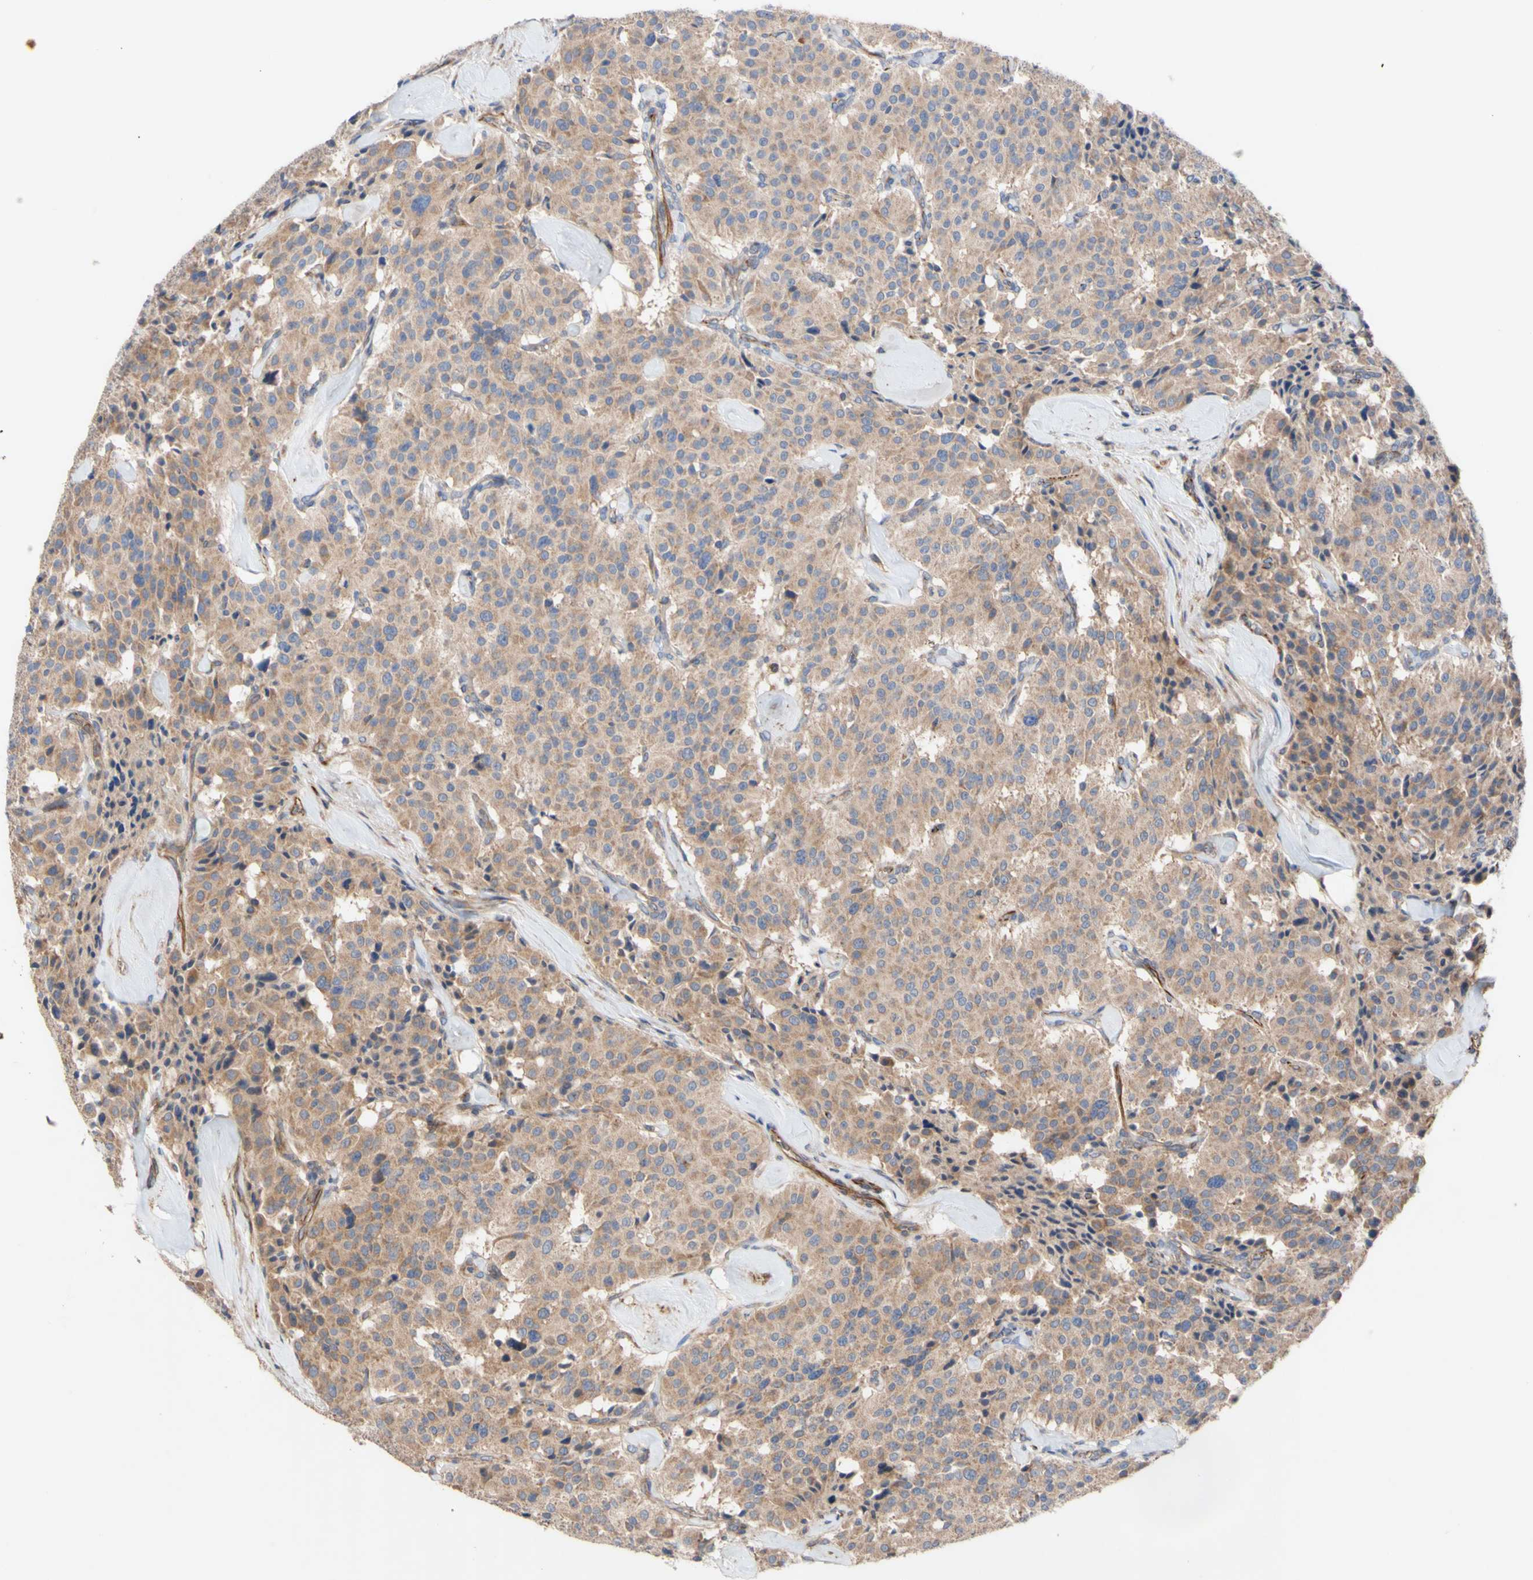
{"staining": {"intensity": "moderate", "quantity": ">75%", "location": "cytoplasmic/membranous"}, "tissue": "carcinoid", "cell_type": "Tumor cells", "image_type": "cancer", "snomed": [{"axis": "morphology", "description": "Carcinoid, malignant, NOS"}, {"axis": "topography", "description": "Lung"}], "caption": "An IHC micrograph of neoplastic tissue is shown. Protein staining in brown highlights moderate cytoplasmic/membranous positivity in malignant carcinoid within tumor cells. (IHC, brightfield microscopy, high magnification).", "gene": "EIF2S3", "patient": {"sex": "male", "age": 30}}